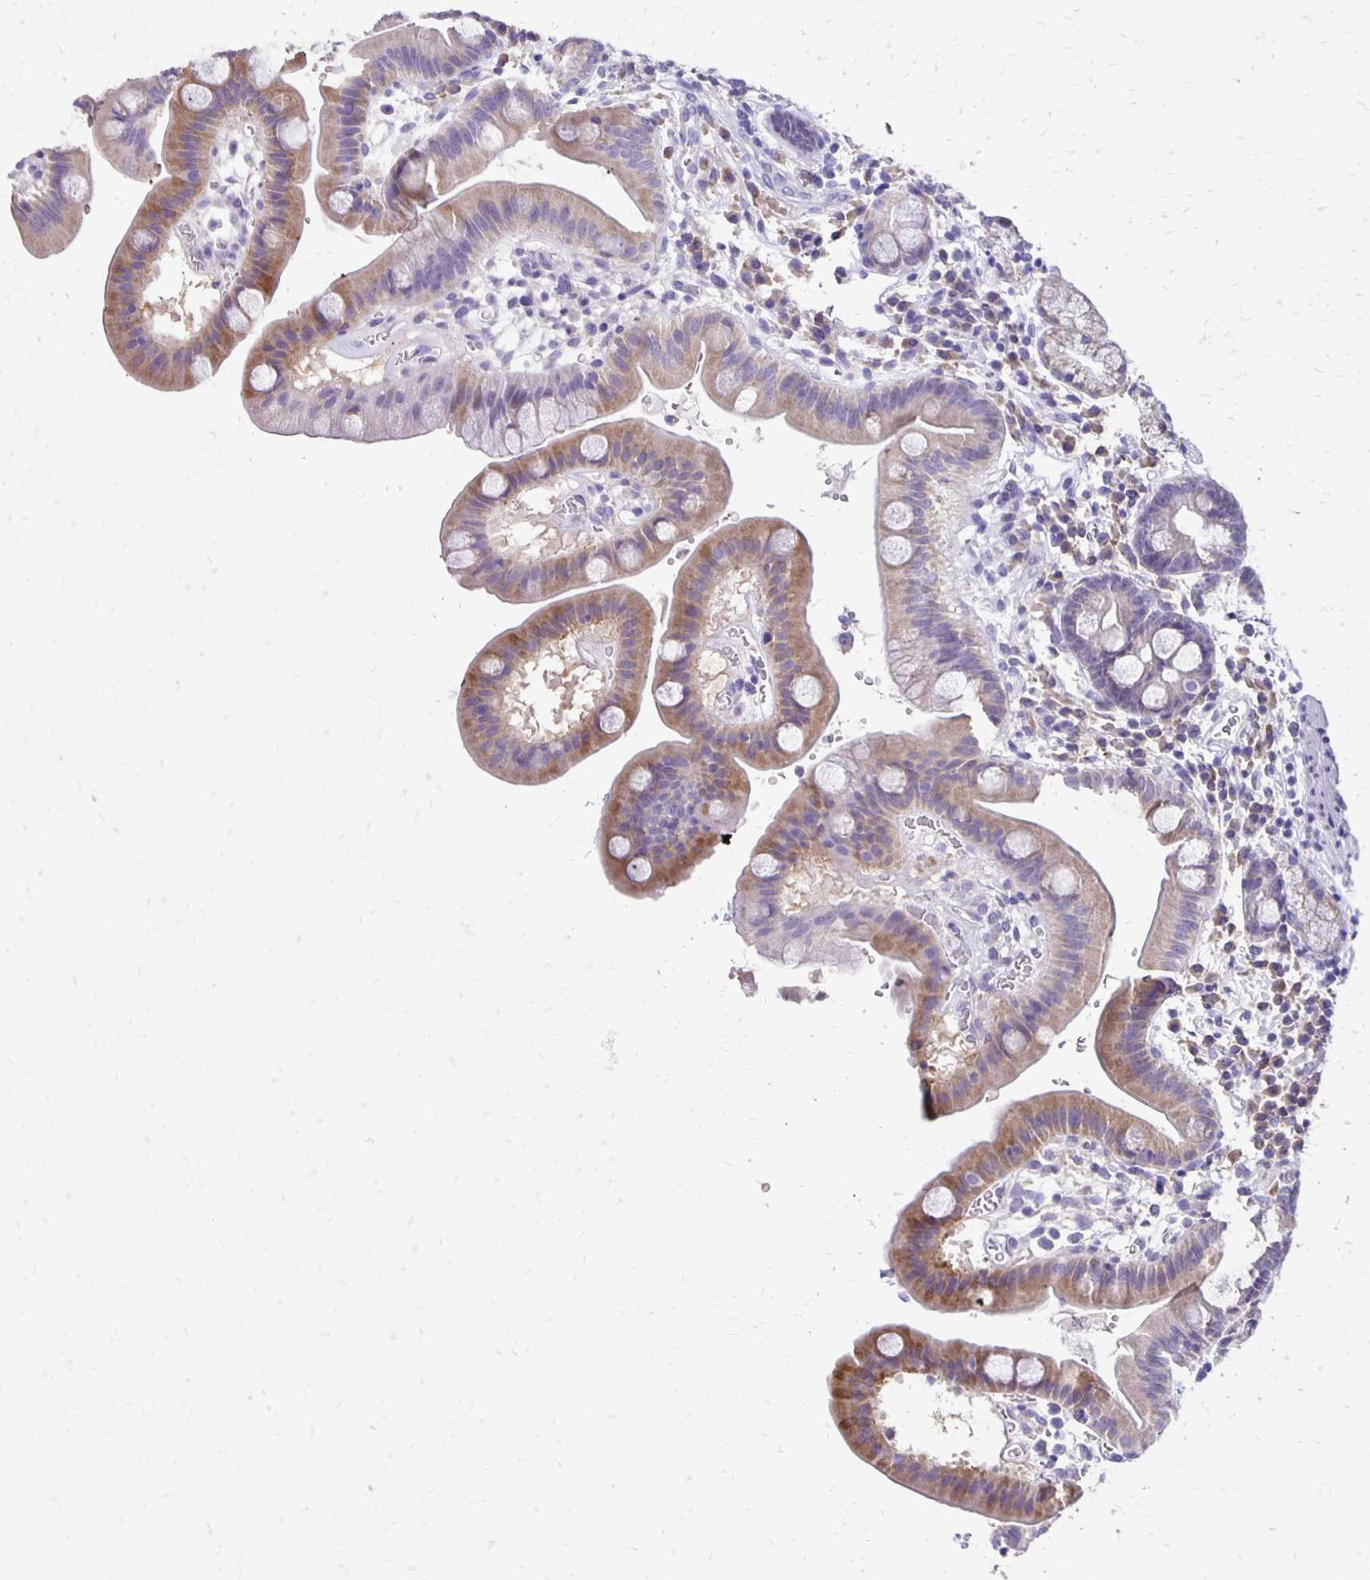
{"staining": {"intensity": "moderate", "quantity": "25%-75%", "location": "cytoplasmic/membranous"}, "tissue": "duodenum", "cell_type": "Glandular cells", "image_type": "normal", "snomed": [{"axis": "morphology", "description": "Normal tissue, NOS"}, {"axis": "topography", "description": "Duodenum"}], "caption": "A medium amount of moderate cytoplasmic/membranous positivity is identified in approximately 25%-75% of glandular cells in normal duodenum. Immunohistochemistry stains the protein of interest in brown and the nuclei are stained blue.", "gene": "ANKRD45", "patient": {"sex": "male", "age": 59}}